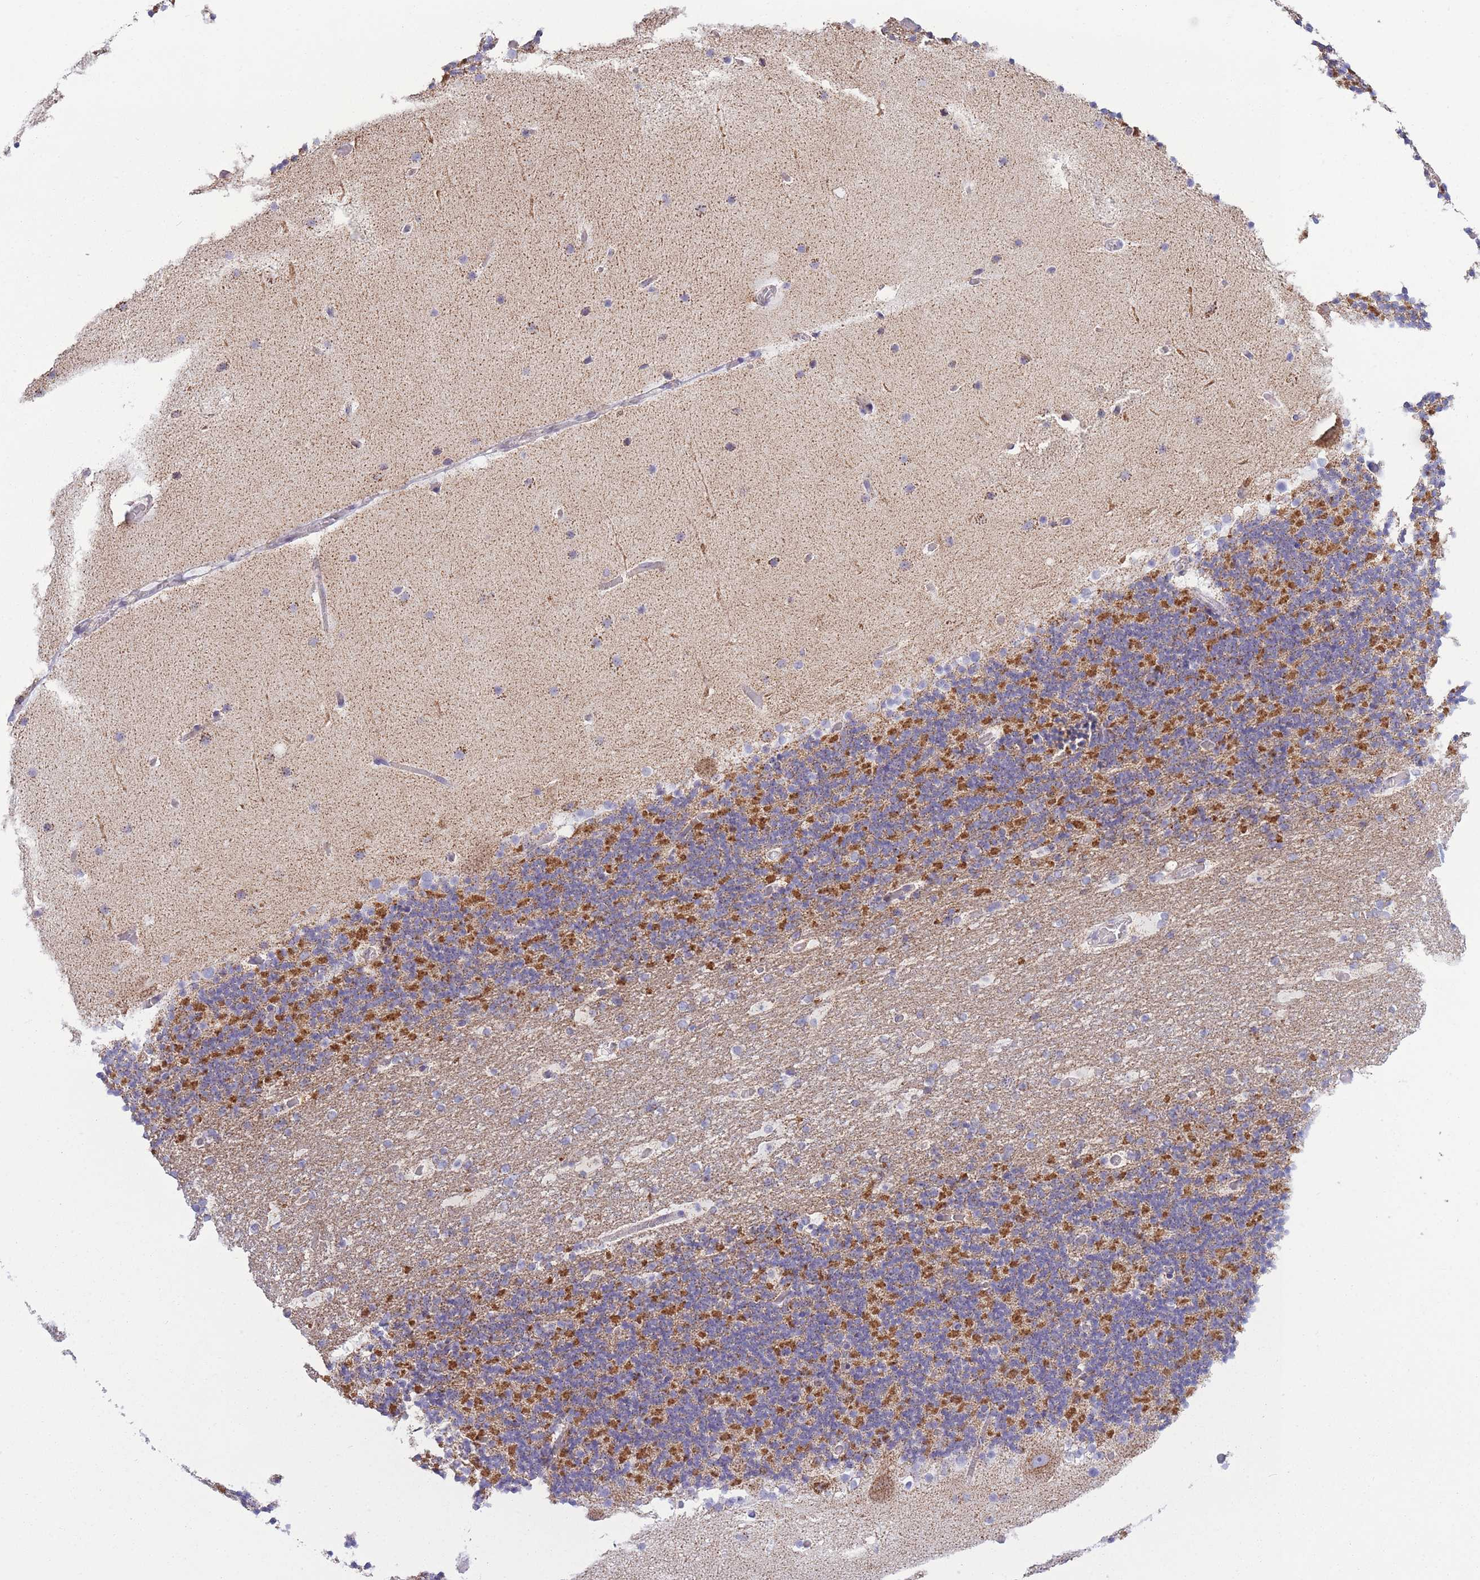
{"staining": {"intensity": "moderate", "quantity": "25%-75%", "location": "cytoplasmic/membranous"}, "tissue": "cerebellum", "cell_type": "Cells in granular layer", "image_type": "normal", "snomed": [{"axis": "morphology", "description": "Normal tissue, NOS"}, {"axis": "topography", "description": "Cerebellum"}], "caption": "Immunohistochemical staining of normal cerebellum shows 25%-75% levels of moderate cytoplasmic/membranous protein positivity in approximately 25%-75% of cells in granular layer.", "gene": "PDHA1", "patient": {"sex": "male", "age": 57}}